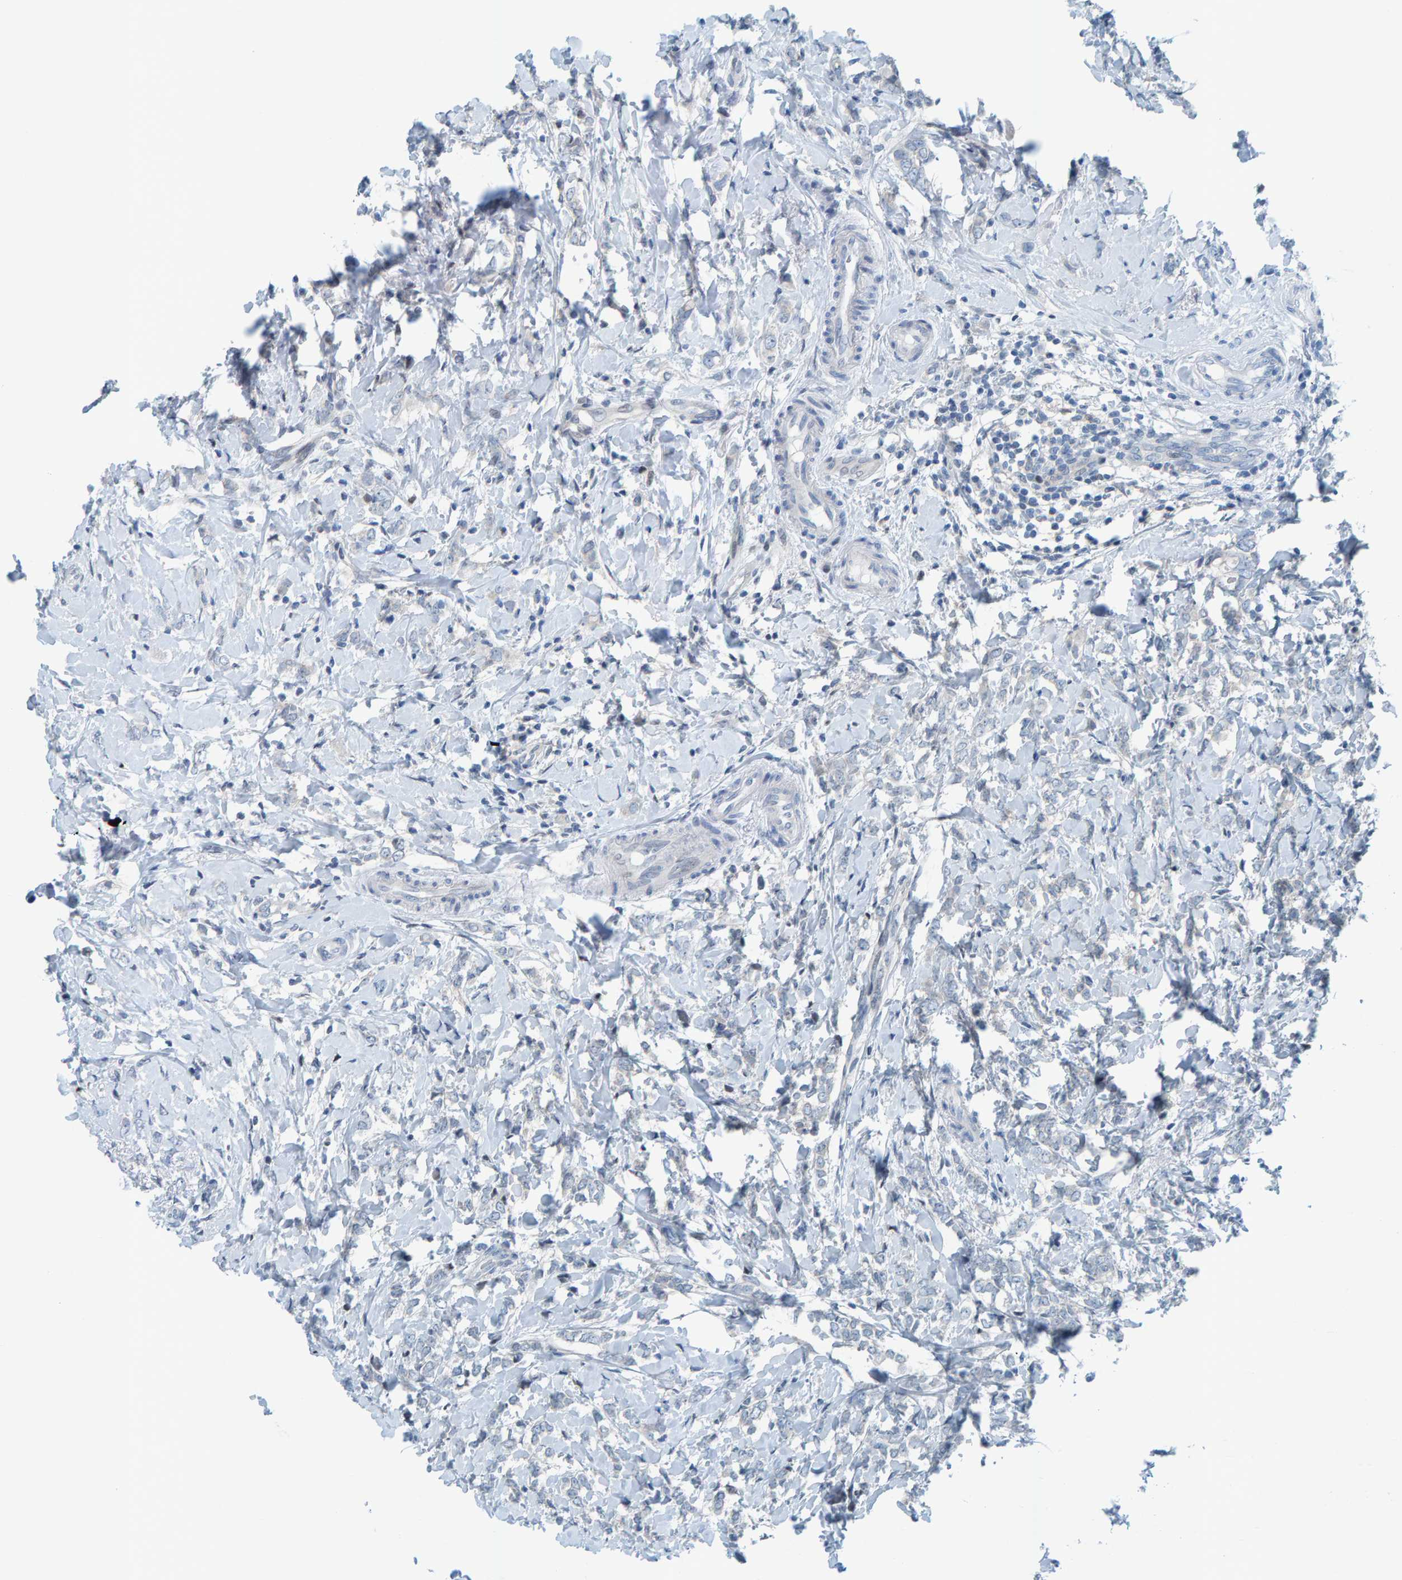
{"staining": {"intensity": "negative", "quantity": "none", "location": "none"}, "tissue": "breast cancer", "cell_type": "Tumor cells", "image_type": "cancer", "snomed": [{"axis": "morphology", "description": "Normal tissue, NOS"}, {"axis": "morphology", "description": "Lobular carcinoma"}, {"axis": "topography", "description": "Breast"}], "caption": "Micrograph shows no significant protein staining in tumor cells of breast cancer (lobular carcinoma).", "gene": "CNP", "patient": {"sex": "female", "age": 47}}